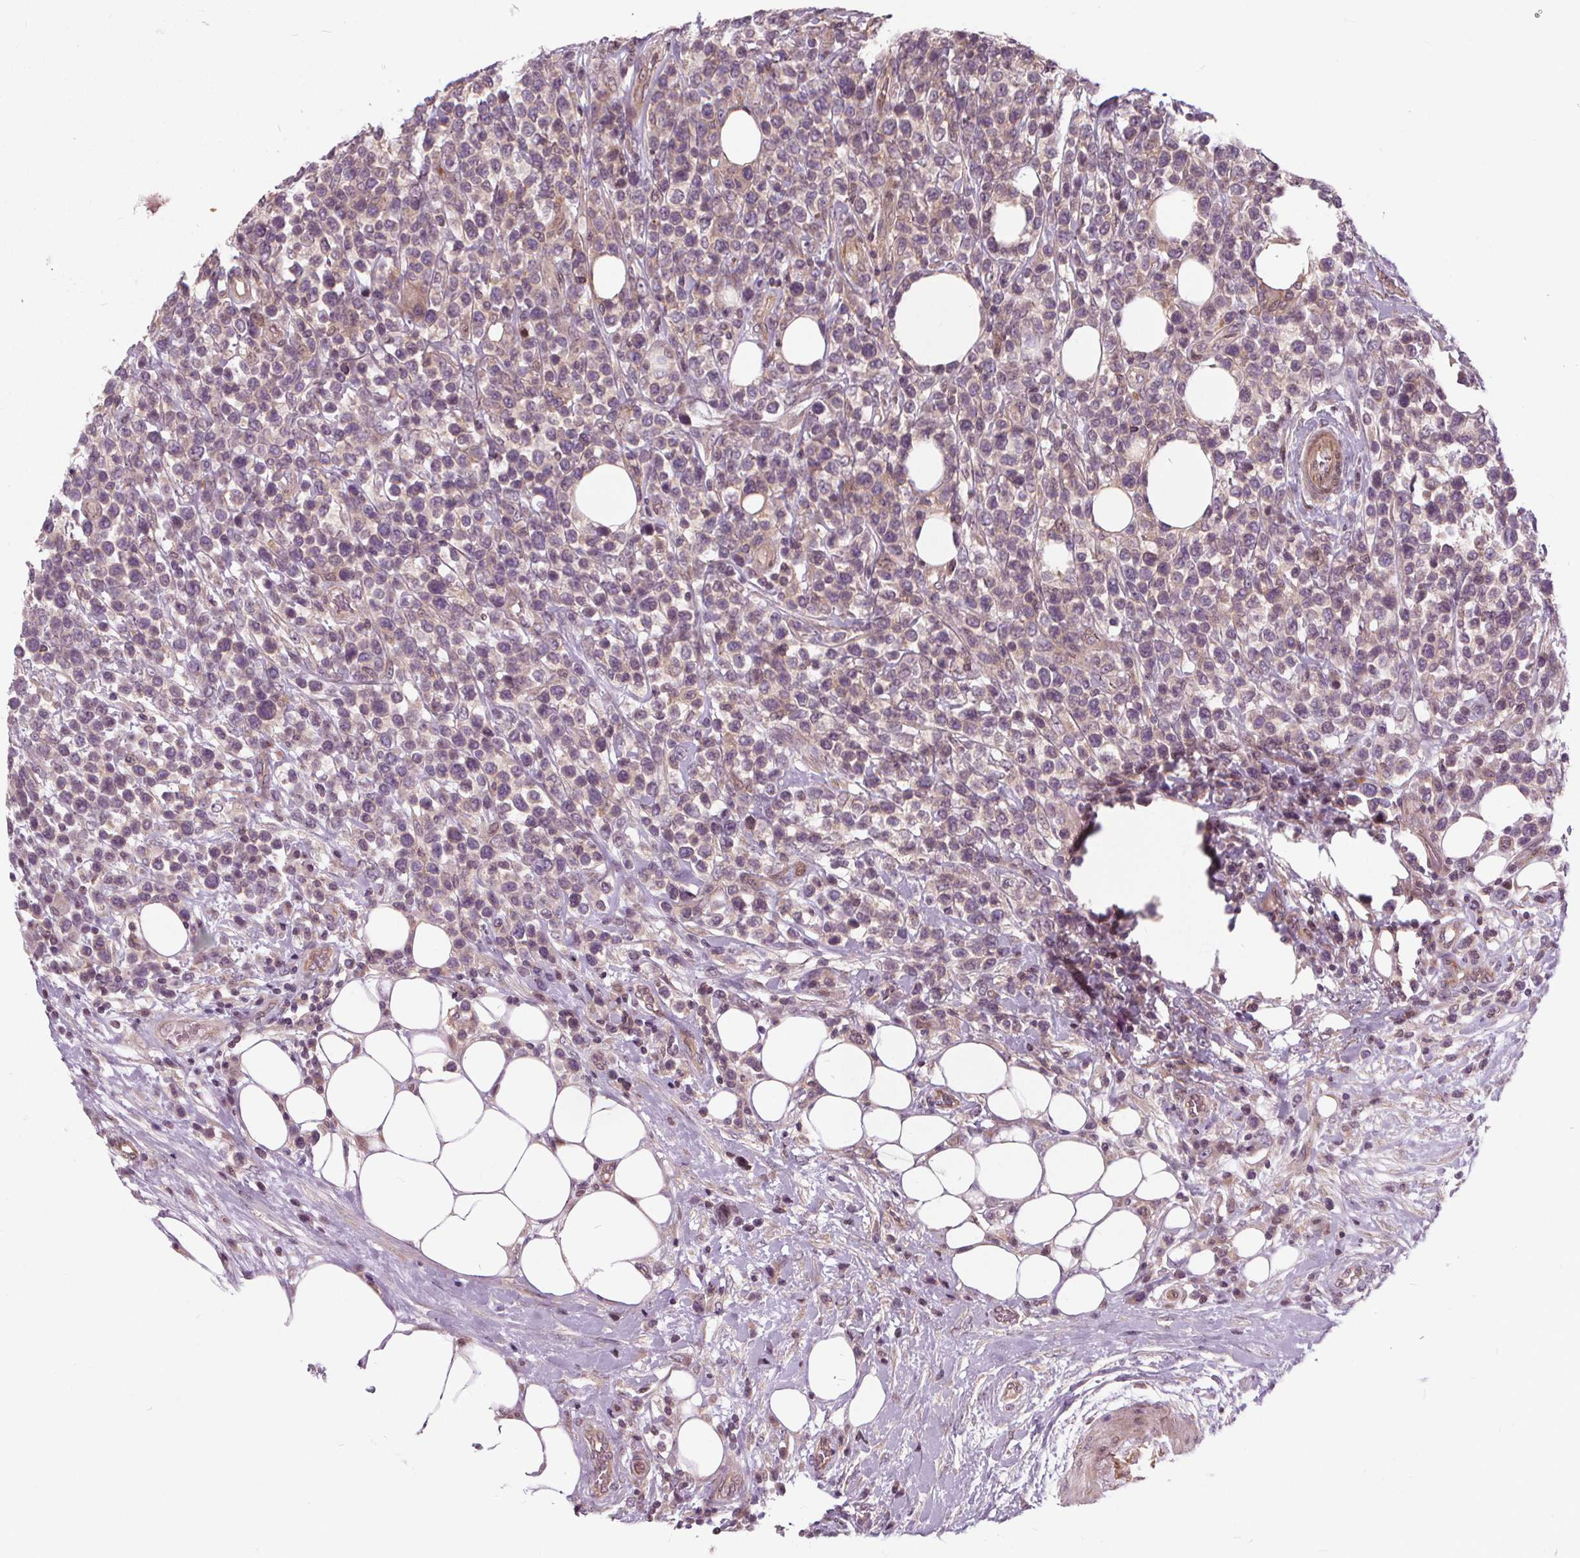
{"staining": {"intensity": "negative", "quantity": "none", "location": "none"}, "tissue": "lymphoma", "cell_type": "Tumor cells", "image_type": "cancer", "snomed": [{"axis": "morphology", "description": "Malignant lymphoma, non-Hodgkin's type, High grade"}, {"axis": "topography", "description": "Soft tissue"}], "caption": "High-grade malignant lymphoma, non-Hodgkin's type was stained to show a protein in brown. There is no significant positivity in tumor cells. (Brightfield microscopy of DAB (3,3'-diaminobenzidine) immunohistochemistry at high magnification).", "gene": "INPP5E", "patient": {"sex": "female", "age": 56}}